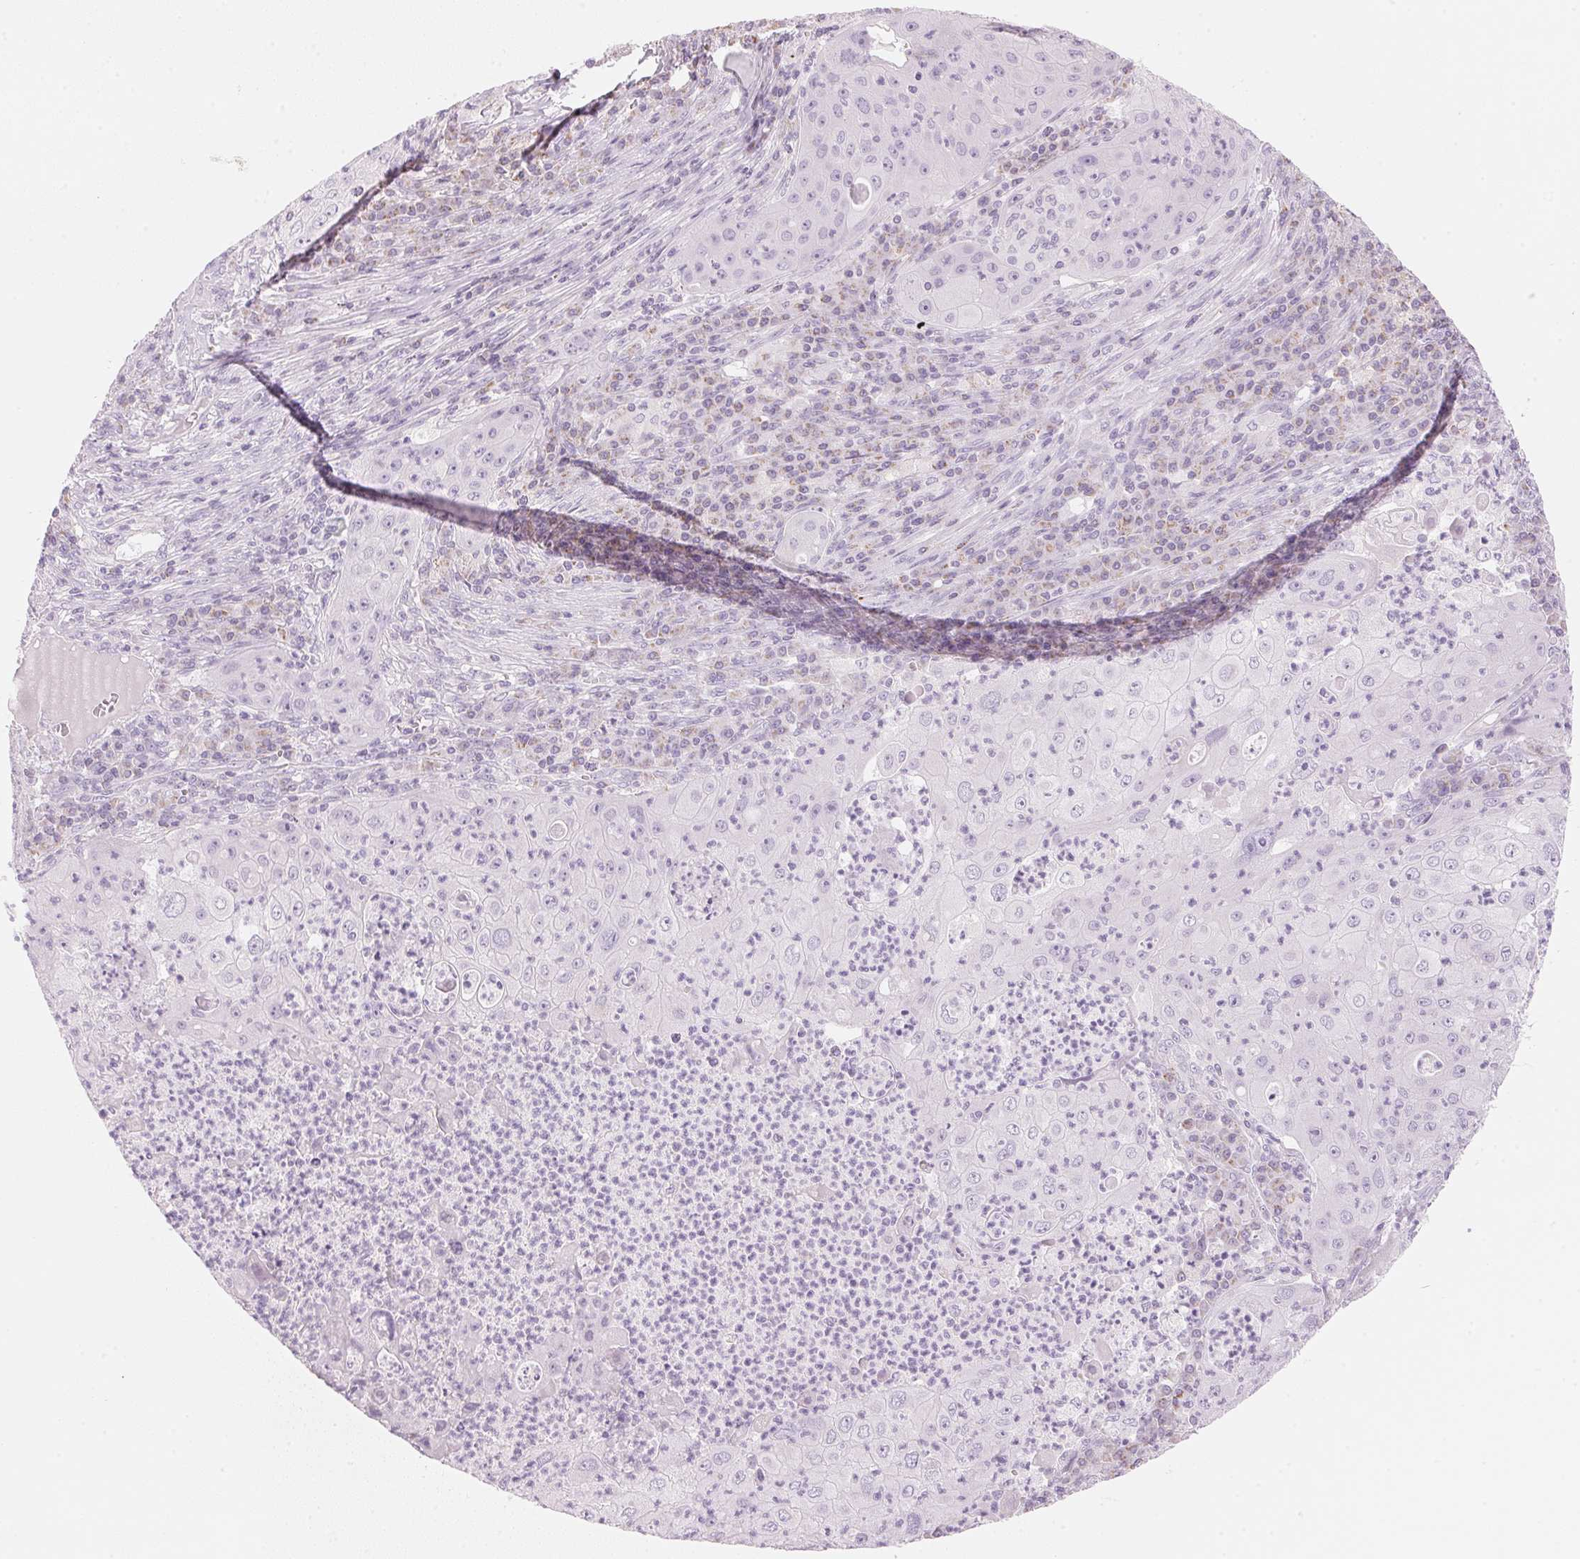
{"staining": {"intensity": "negative", "quantity": "none", "location": "none"}, "tissue": "lung cancer", "cell_type": "Tumor cells", "image_type": "cancer", "snomed": [{"axis": "morphology", "description": "Squamous cell carcinoma, NOS"}, {"axis": "topography", "description": "Lung"}], "caption": "Tumor cells are negative for brown protein staining in squamous cell carcinoma (lung).", "gene": "HOXB13", "patient": {"sex": "female", "age": 59}}